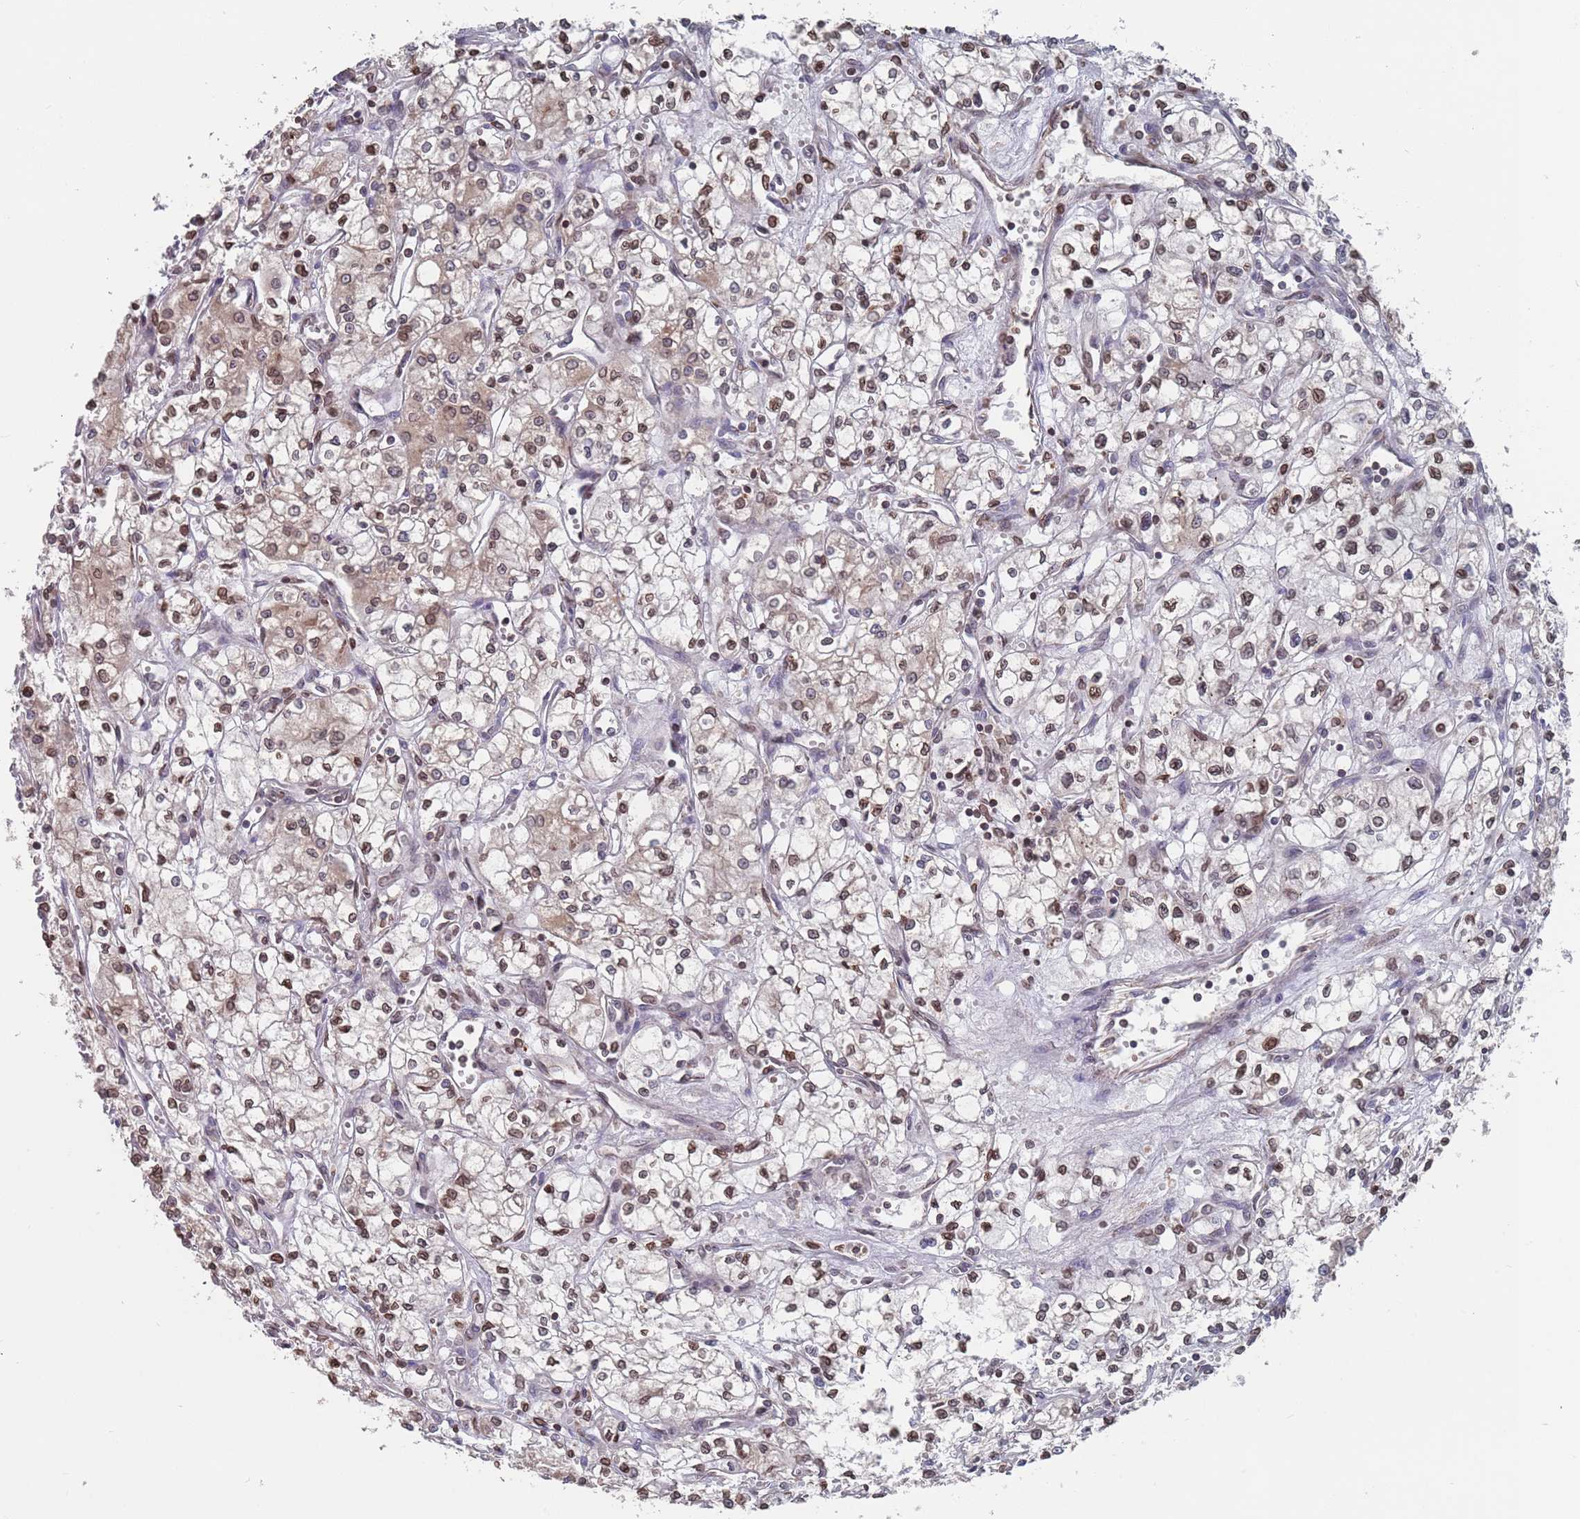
{"staining": {"intensity": "moderate", "quantity": "25%-75%", "location": "nuclear"}, "tissue": "renal cancer", "cell_type": "Tumor cells", "image_type": "cancer", "snomed": [{"axis": "morphology", "description": "Adenocarcinoma, NOS"}, {"axis": "topography", "description": "Kidney"}], "caption": "The immunohistochemical stain highlights moderate nuclear positivity in tumor cells of renal cancer tissue. (IHC, brightfield microscopy, high magnification).", "gene": "SDHAF3", "patient": {"sex": "male", "age": 59}}